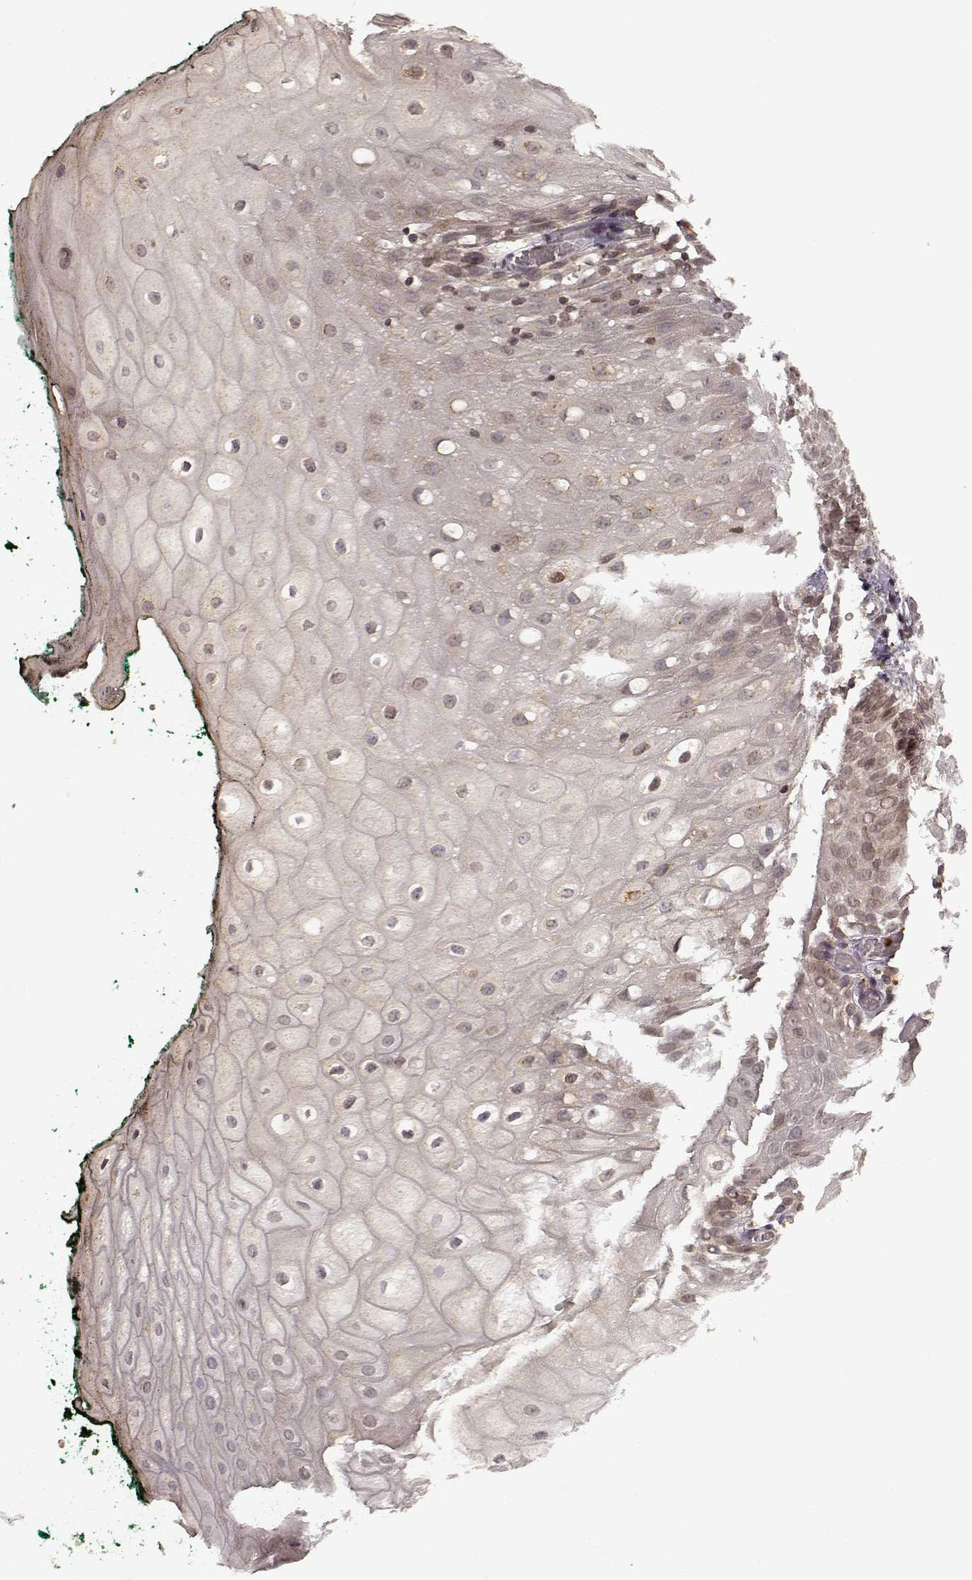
{"staining": {"intensity": "weak", "quantity": "25%-75%", "location": "cytoplasmic/membranous"}, "tissue": "oral mucosa", "cell_type": "Squamous epithelial cells", "image_type": "normal", "snomed": [{"axis": "morphology", "description": "Normal tissue, NOS"}, {"axis": "topography", "description": "Oral tissue"}, {"axis": "topography", "description": "Head-Neck"}], "caption": "Weak cytoplasmic/membranous expression for a protein is identified in about 25%-75% of squamous epithelial cells of normal oral mucosa using IHC.", "gene": "TRMU", "patient": {"sex": "female", "age": 68}}